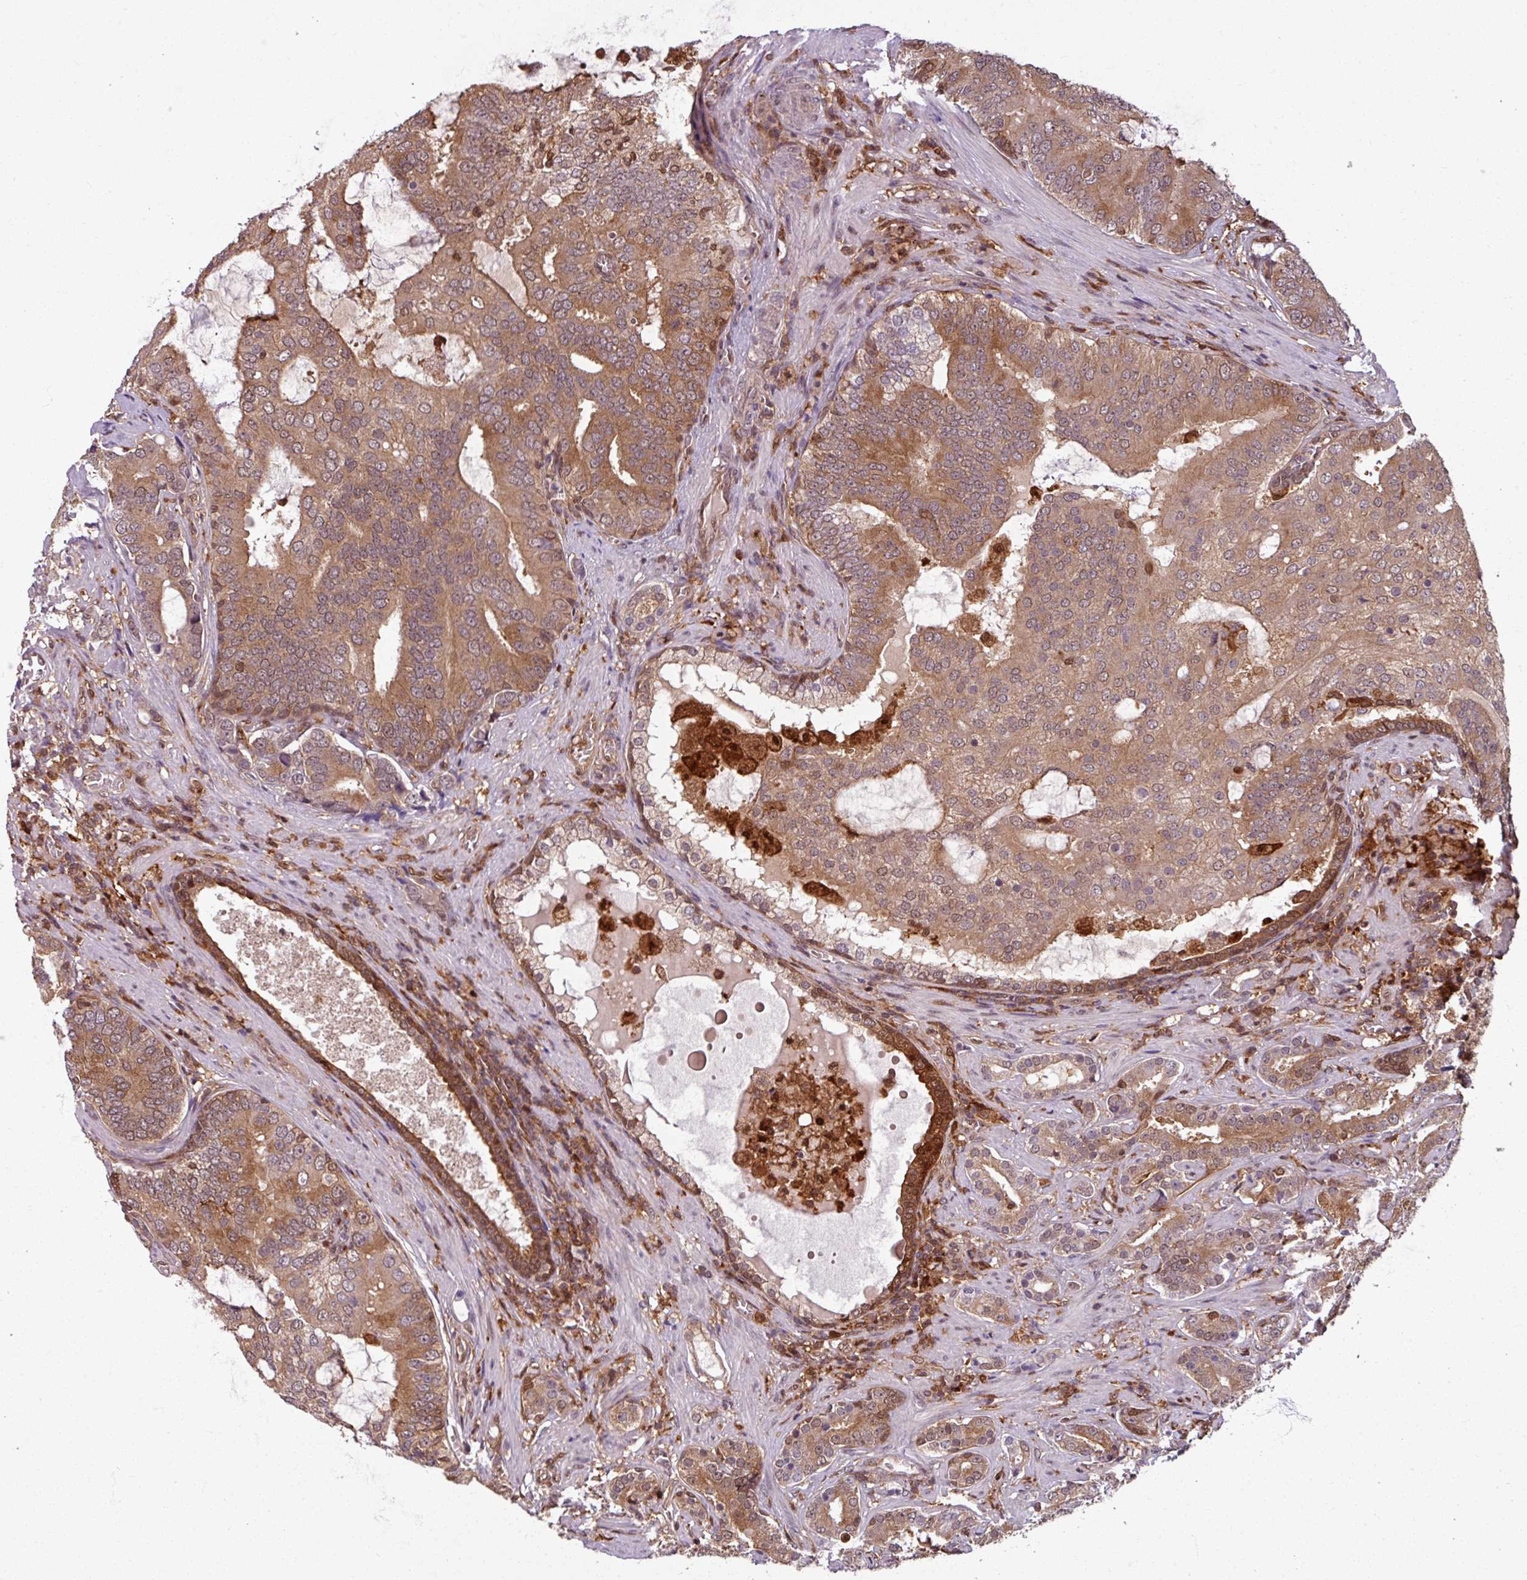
{"staining": {"intensity": "moderate", "quantity": ">75%", "location": "cytoplasmic/membranous"}, "tissue": "prostate cancer", "cell_type": "Tumor cells", "image_type": "cancer", "snomed": [{"axis": "morphology", "description": "Adenocarcinoma, High grade"}, {"axis": "topography", "description": "Prostate"}], "caption": "A high-resolution histopathology image shows IHC staining of prostate adenocarcinoma (high-grade), which reveals moderate cytoplasmic/membranous staining in approximately >75% of tumor cells.", "gene": "KCTD11", "patient": {"sex": "male", "age": 55}}